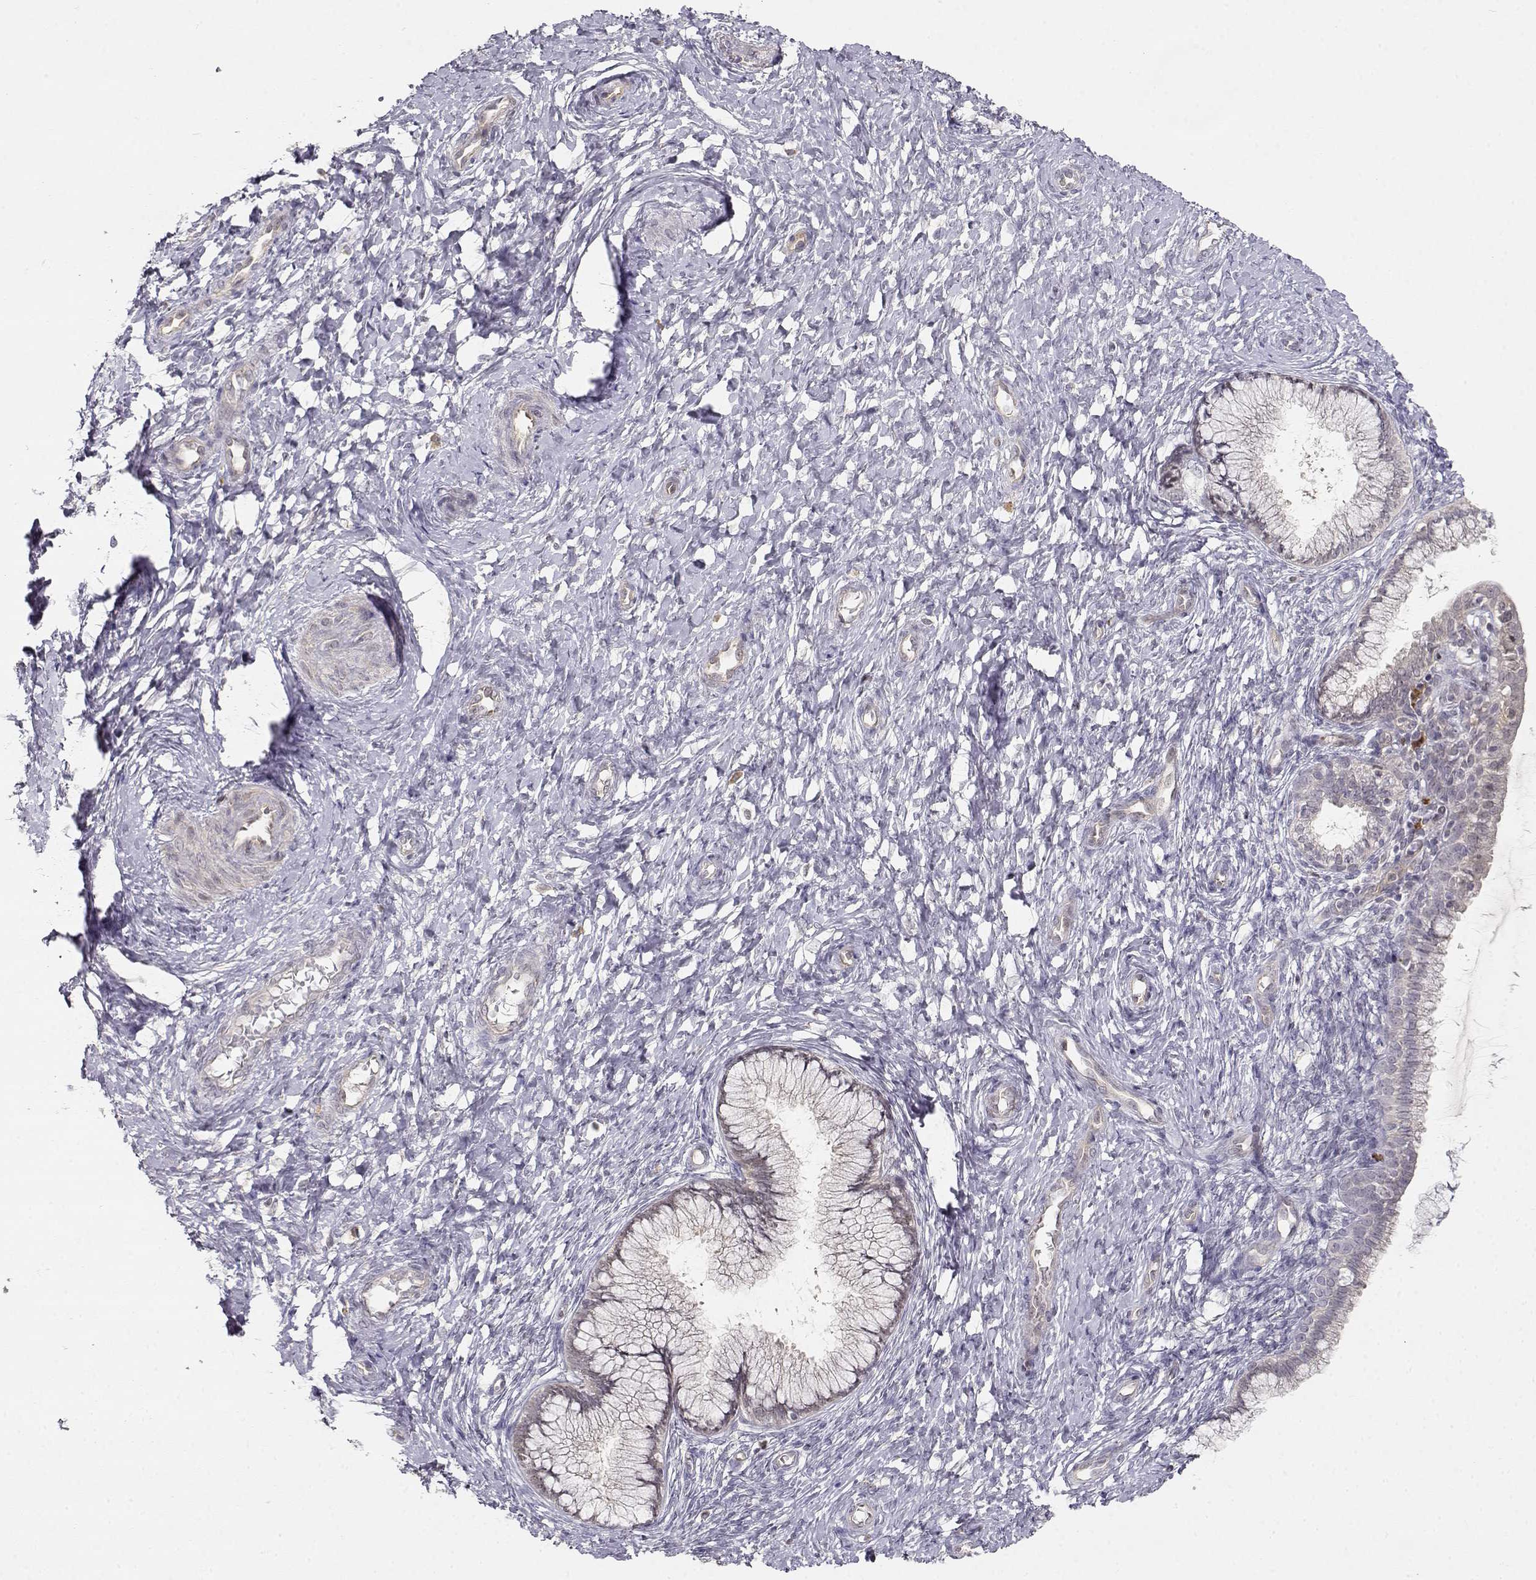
{"staining": {"intensity": "negative", "quantity": "none", "location": "none"}, "tissue": "cervix", "cell_type": "Glandular cells", "image_type": "normal", "snomed": [{"axis": "morphology", "description": "Normal tissue, NOS"}, {"axis": "topography", "description": "Cervix"}], "caption": "The photomicrograph displays no significant staining in glandular cells of cervix.", "gene": "EAF2", "patient": {"sex": "female", "age": 37}}